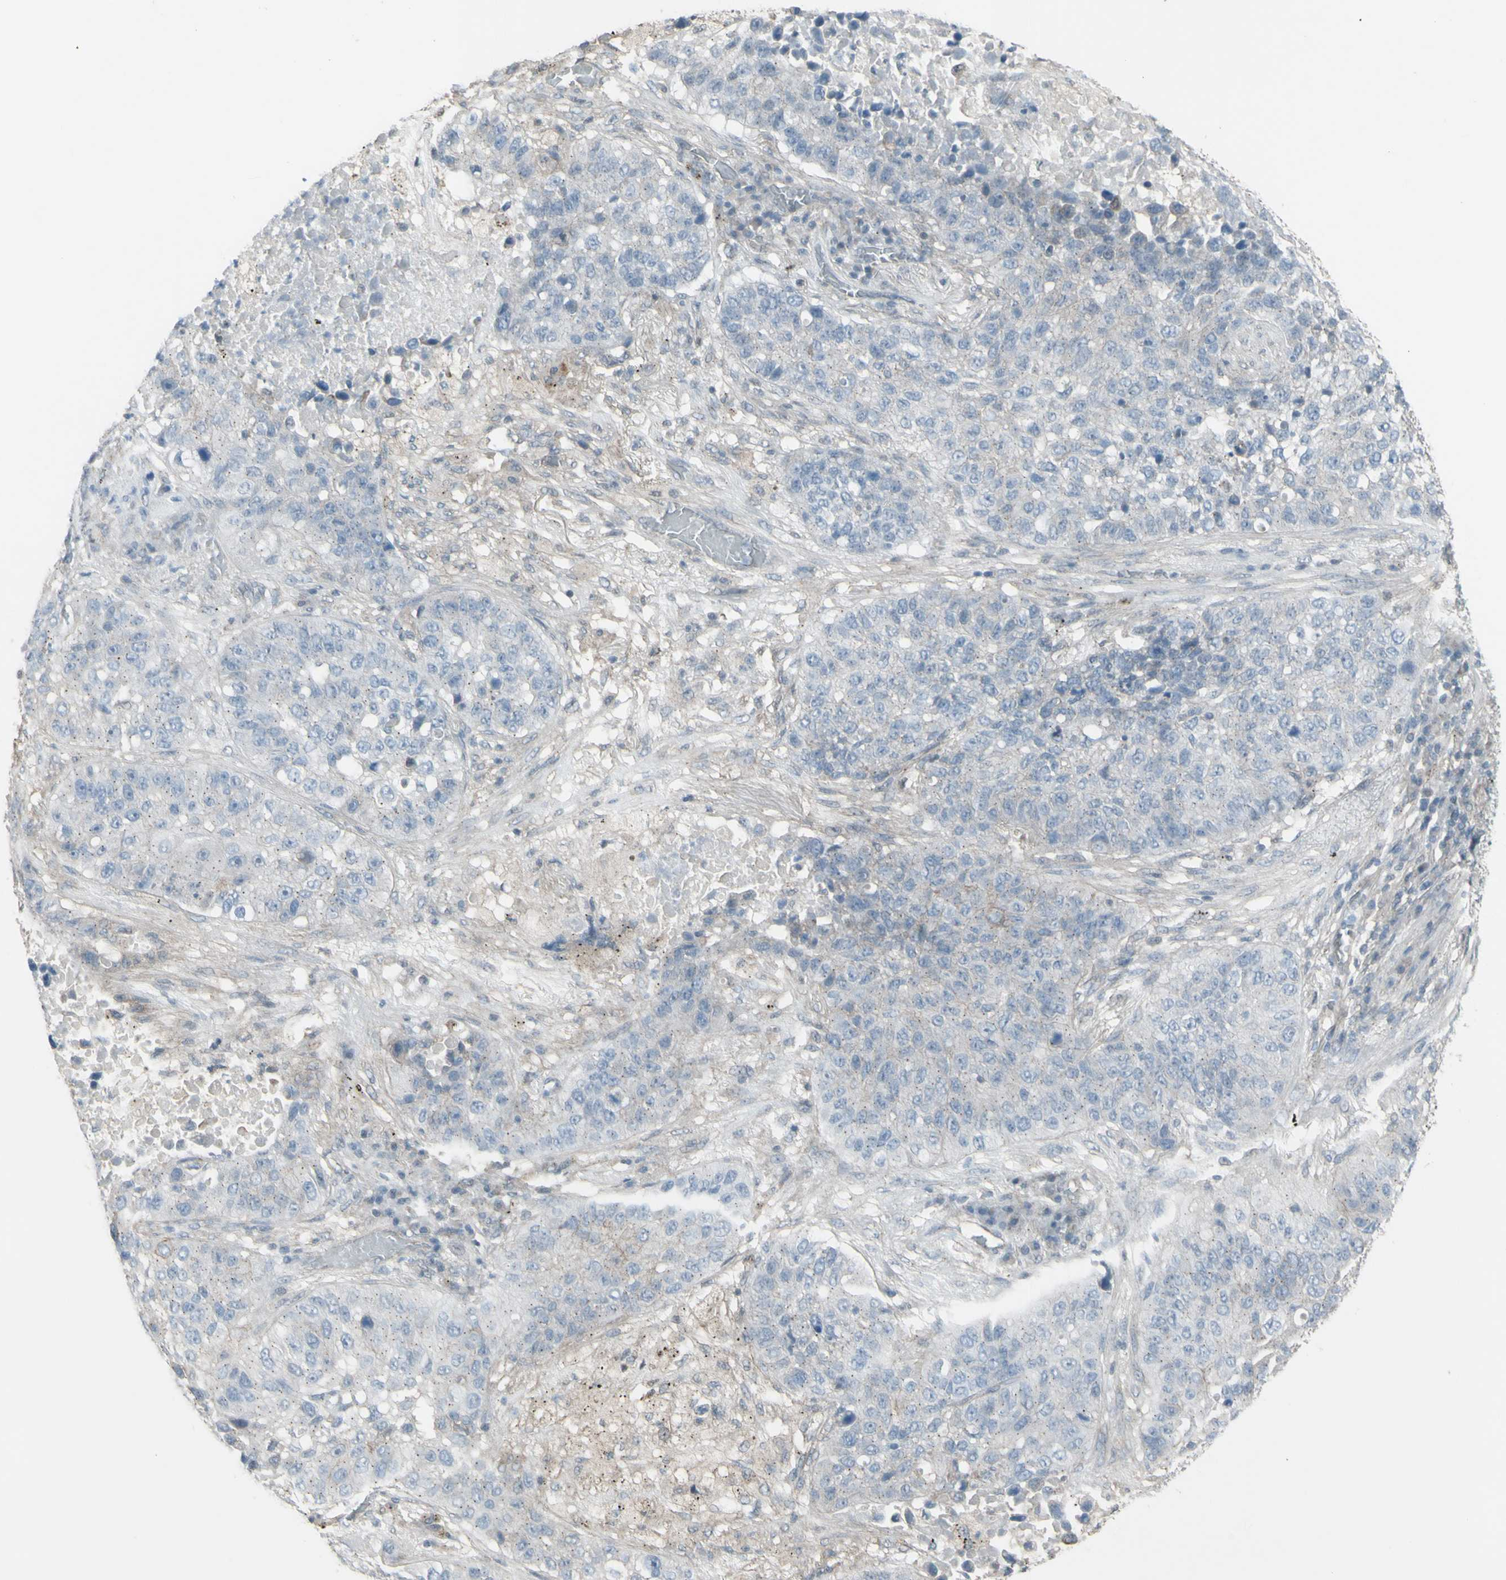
{"staining": {"intensity": "negative", "quantity": "none", "location": "none"}, "tissue": "lung cancer", "cell_type": "Tumor cells", "image_type": "cancer", "snomed": [{"axis": "morphology", "description": "Squamous cell carcinoma, NOS"}, {"axis": "topography", "description": "Lung"}], "caption": "Tumor cells show no significant positivity in lung cancer.", "gene": "FXYD3", "patient": {"sex": "male", "age": 57}}